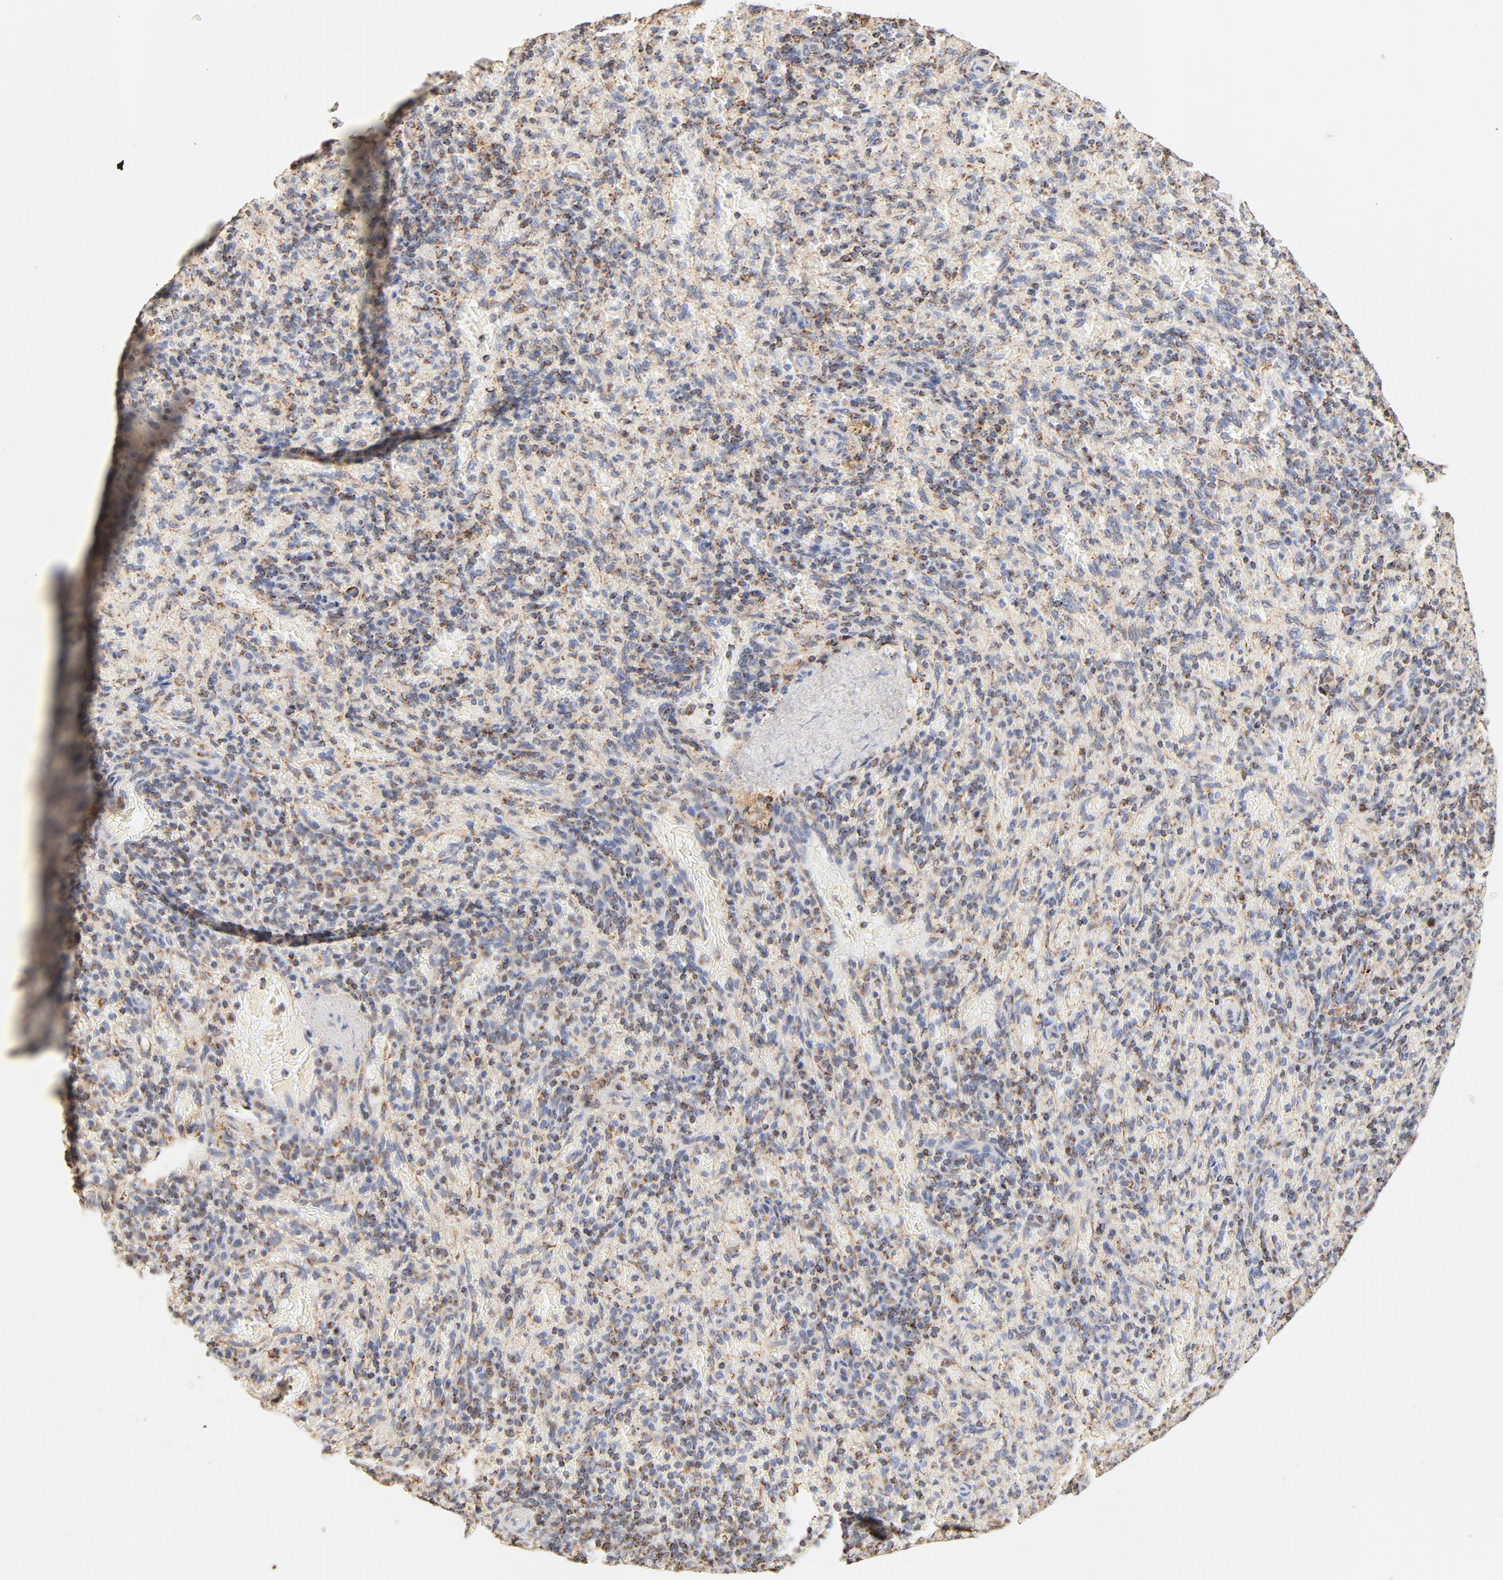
{"staining": {"intensity": "moderate", "quantity": "25%-75%", "location": "cytoplasmic/membranous"}, "tissue": "spleen", "cell_type": "Cells in red pulp", "image_type": "normal", "snomed": [{"axis": "morphology", "description": "Normal tissue, NOS"}, {"axis": "topography", "description": "Spleen"}], "caption": "Immunohistochemistry (DAB (3,3'-diaminobenzidine)) staining of unremarkable spleen demonstrates moderate cytoplasmic/membranous protein expression in about 25%-75% of cells in red pulp. (Brightfield microscopy of DAB IHC at high magnification).", "gene": "COX4I1", "patient": {"sex": "female", "age": 43}}